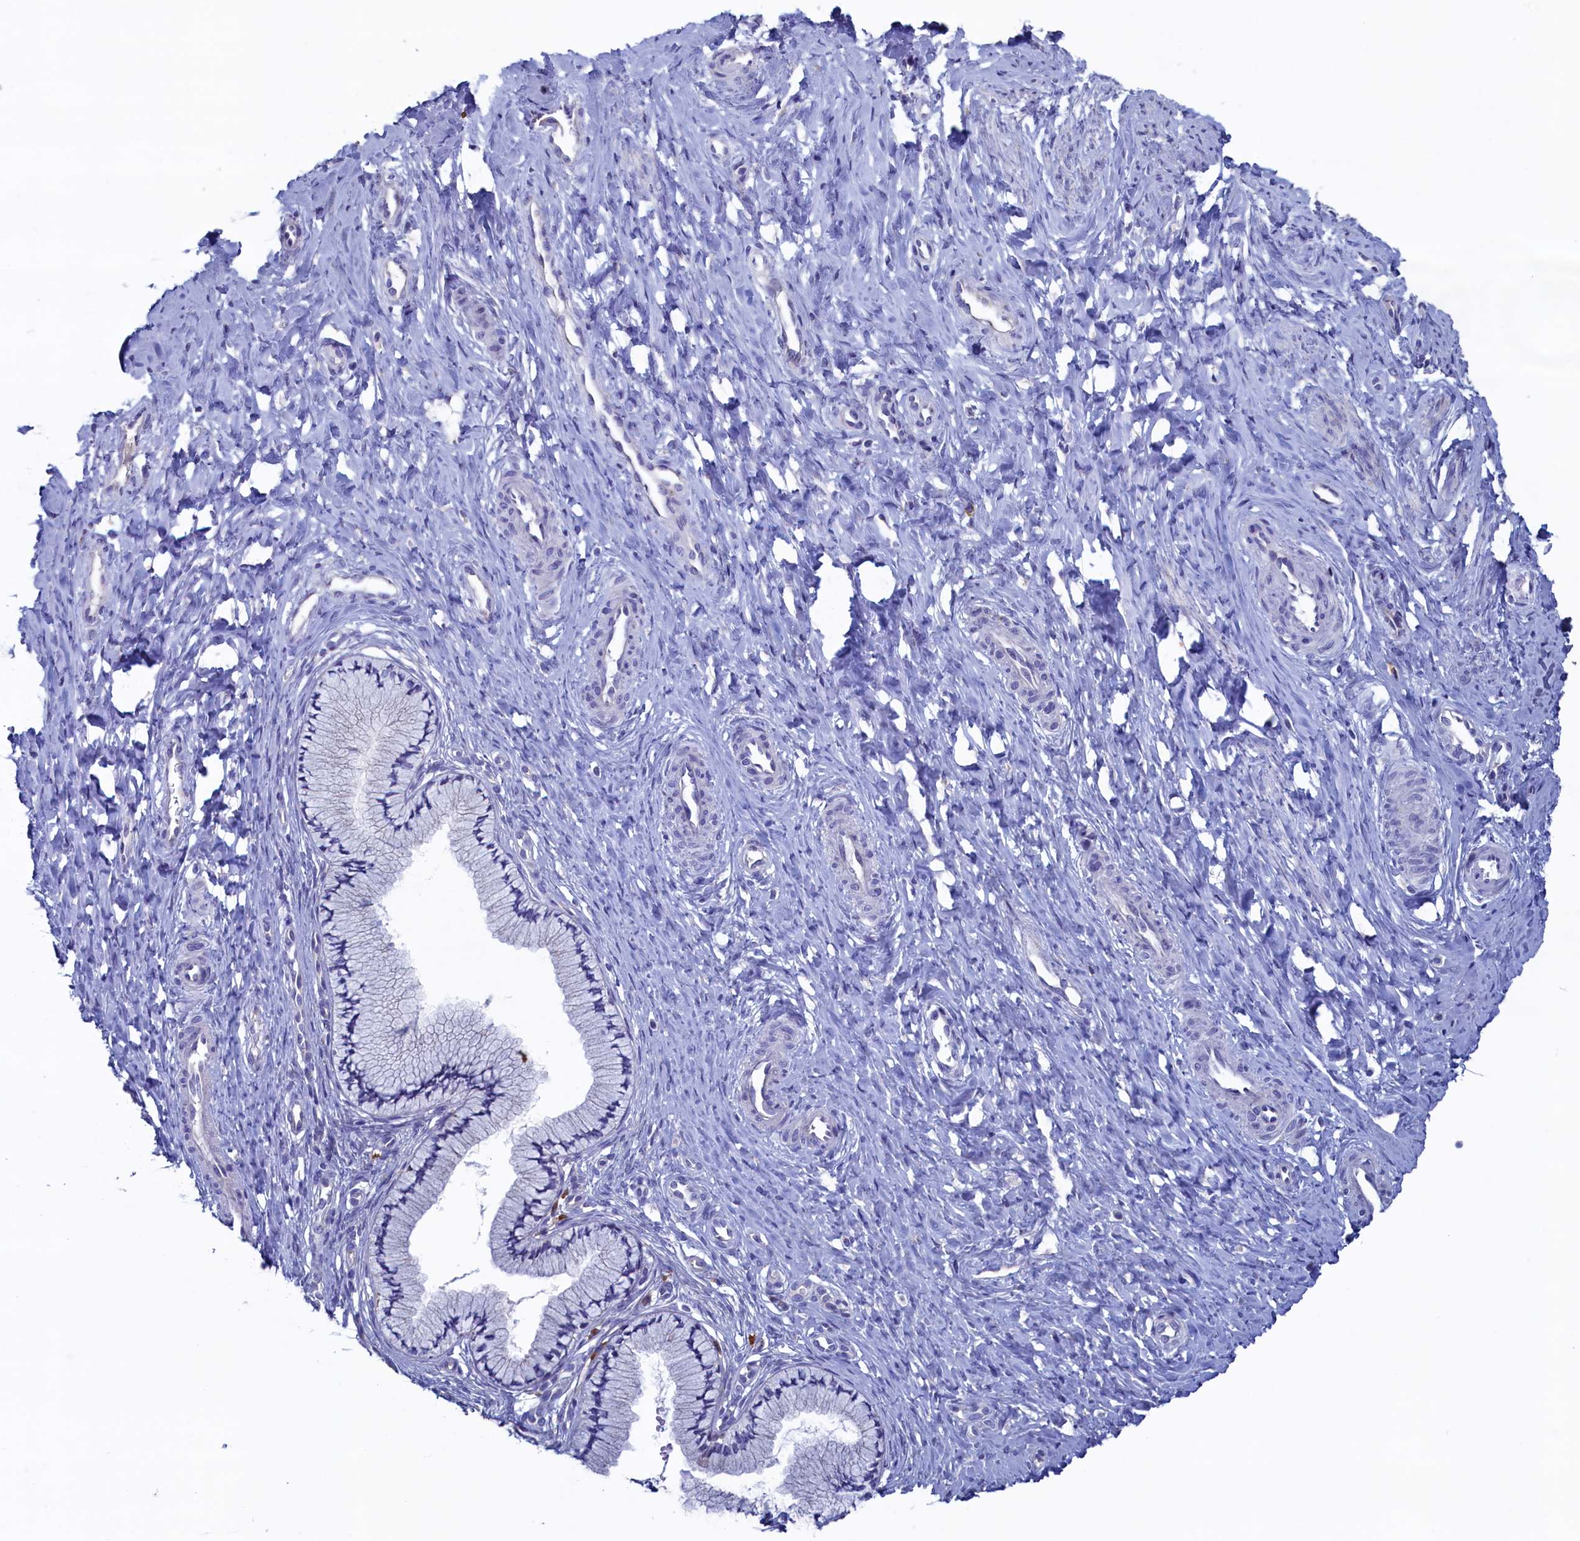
{"staining": {"intensity": "moderate", "quantity": "<25%", "location": "cytoplasmic/membranous"}, "tissue": "cervix", "cell_type": "Glandular cells", "image_type": "normal", "snomed": [{"axis": "morphology", "description": "Normal tissue, NOS"}, {"axis": "topography", "description": "Cervix"}], "caption": "Immunohistochemistry (IHC) histopathology image of unremarkable cervix: cervix stained using IHC shows low levels of moderate protein expression localized specifically in the cytoplasmic/membranous of glandular cells, appearing as a cytoplasmic/membranous brown color.", "gene": "CBLIF", "patient": {"sex": "female", "age": 36}}